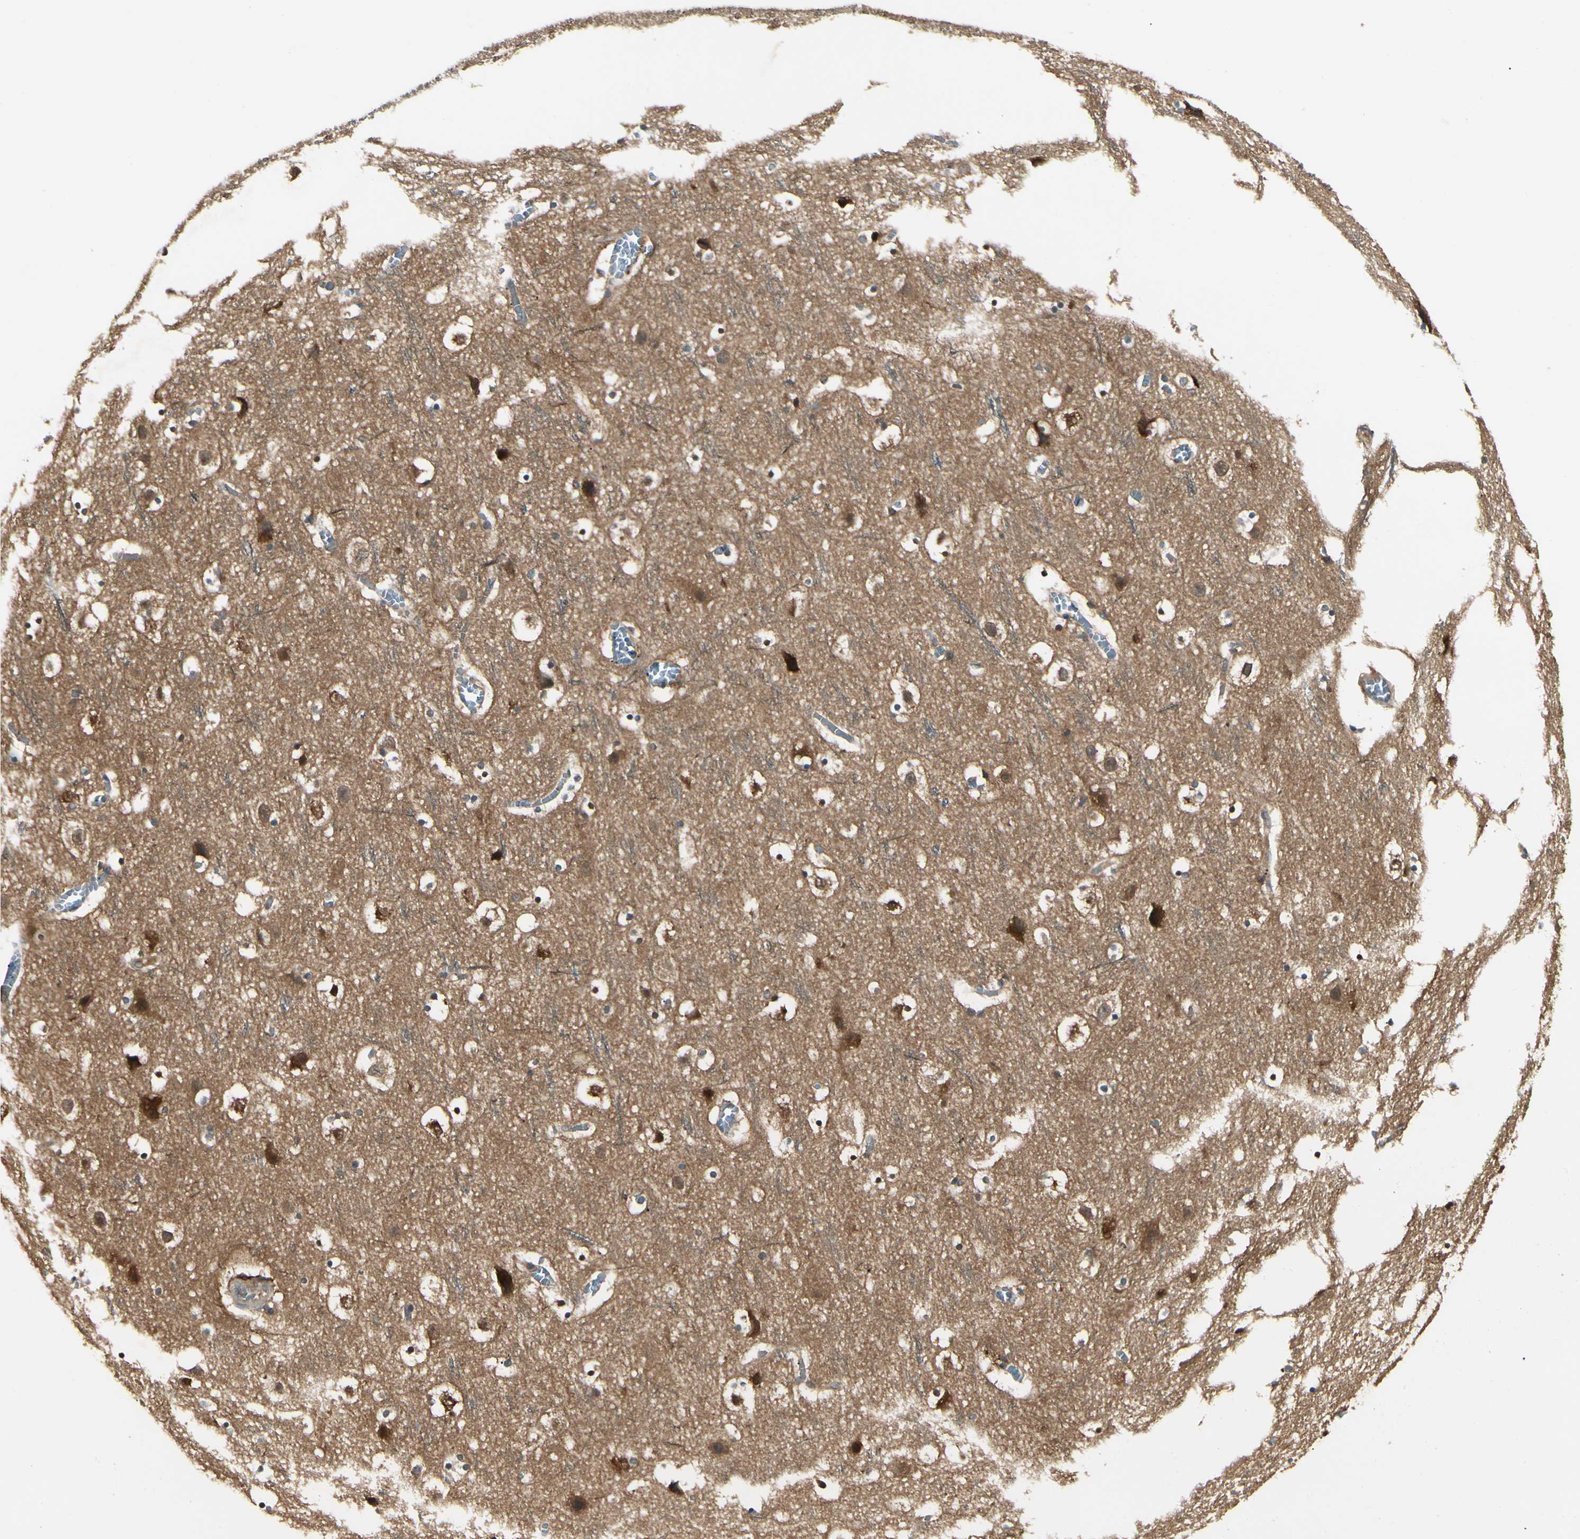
{"staining": {"intensity": "negative", "quantity": "none", "location": "none"}, "tissue": "cerebral cortex", "cell_type": "Endothelial cells", "image_type": "normal", "snomed": [{"axis": "morphology", "description": "Normal tissue, NOS"}, {"axis": "topography", "description": "Cerebral cortex"}], "caption": "This is an immunohistochemistry (IHC) photomicrograph of benign cerebral cortex. There is no positivity in endothelial cells.", "gene": "NME1", "patient": {"sex": "male", "age": 45}}